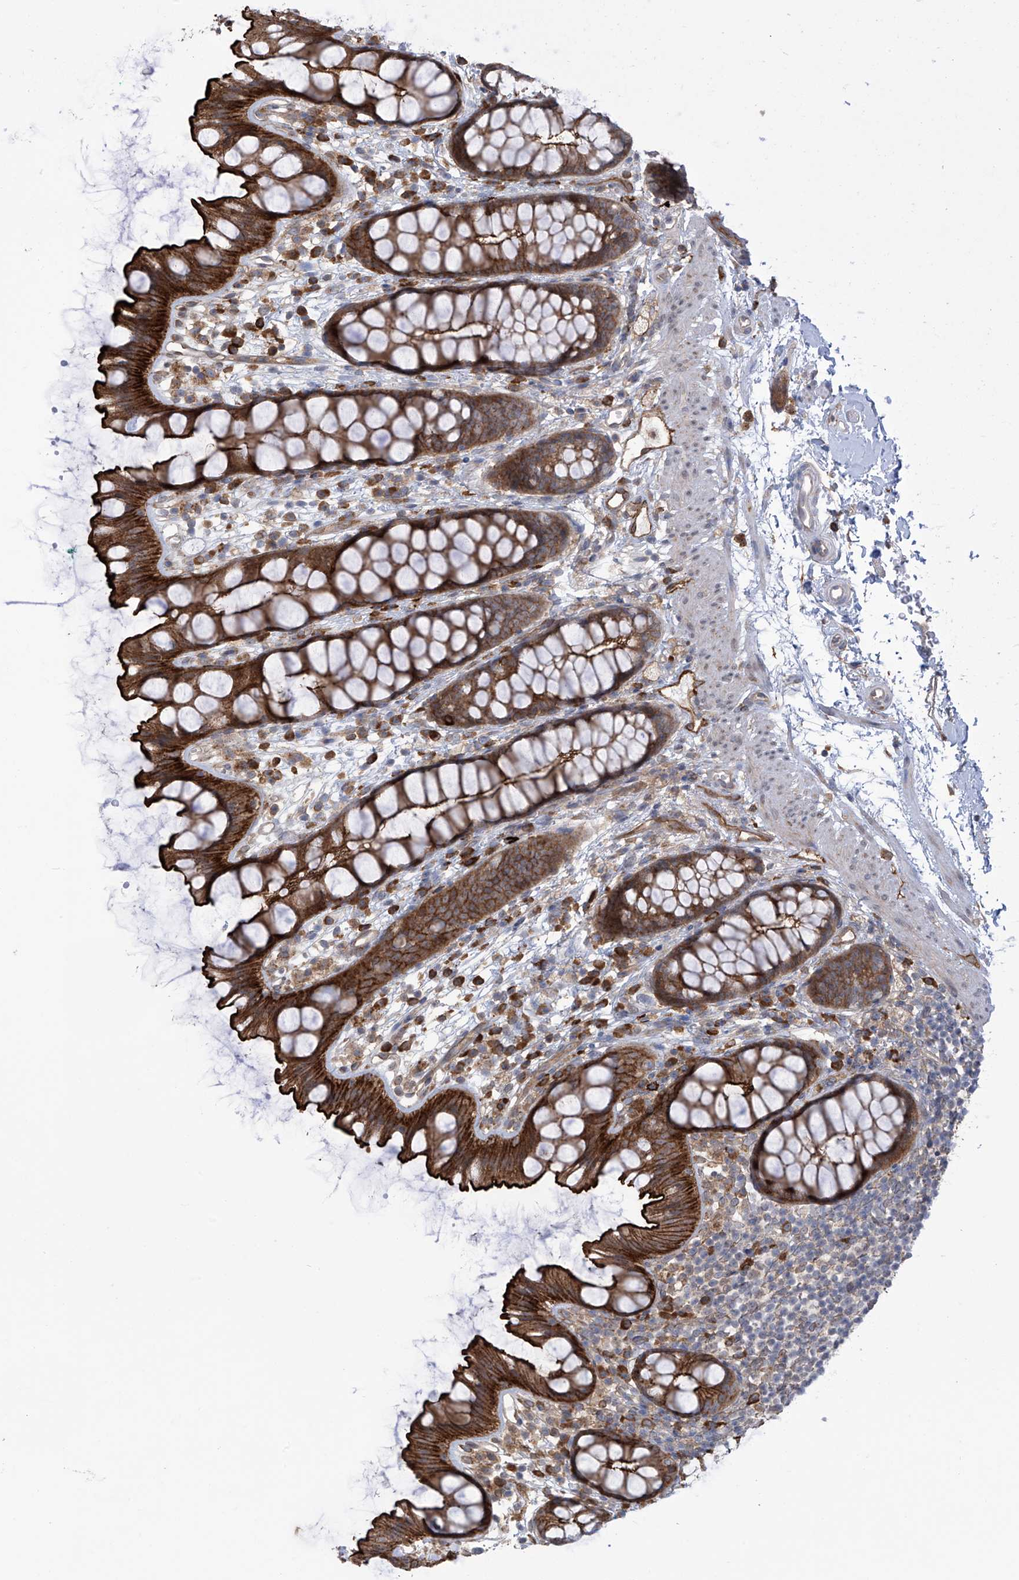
{"staining": {"intensity": "strong", "quantity": ">75%", "location": "cytoplasmic/membranous"}, "tissue": "rectum", "cell_type": "Glandular cells", "image_type": "normal", "snomed": [{"axis": "morphology", "description": "Normal tissue, NOS"}, {"axis": "topography", "description": "Rectum"}], "caption": "Protein expression analysis of unremarkable human rectum reveals strong cytoplasmic/membranous expression in approximately >75% of glandular cells. Ihc stains the protein in brown and the nuclei are stained blue.", "gene": "KIAA1522", "patient": {"sex": "female", "age": 65}}